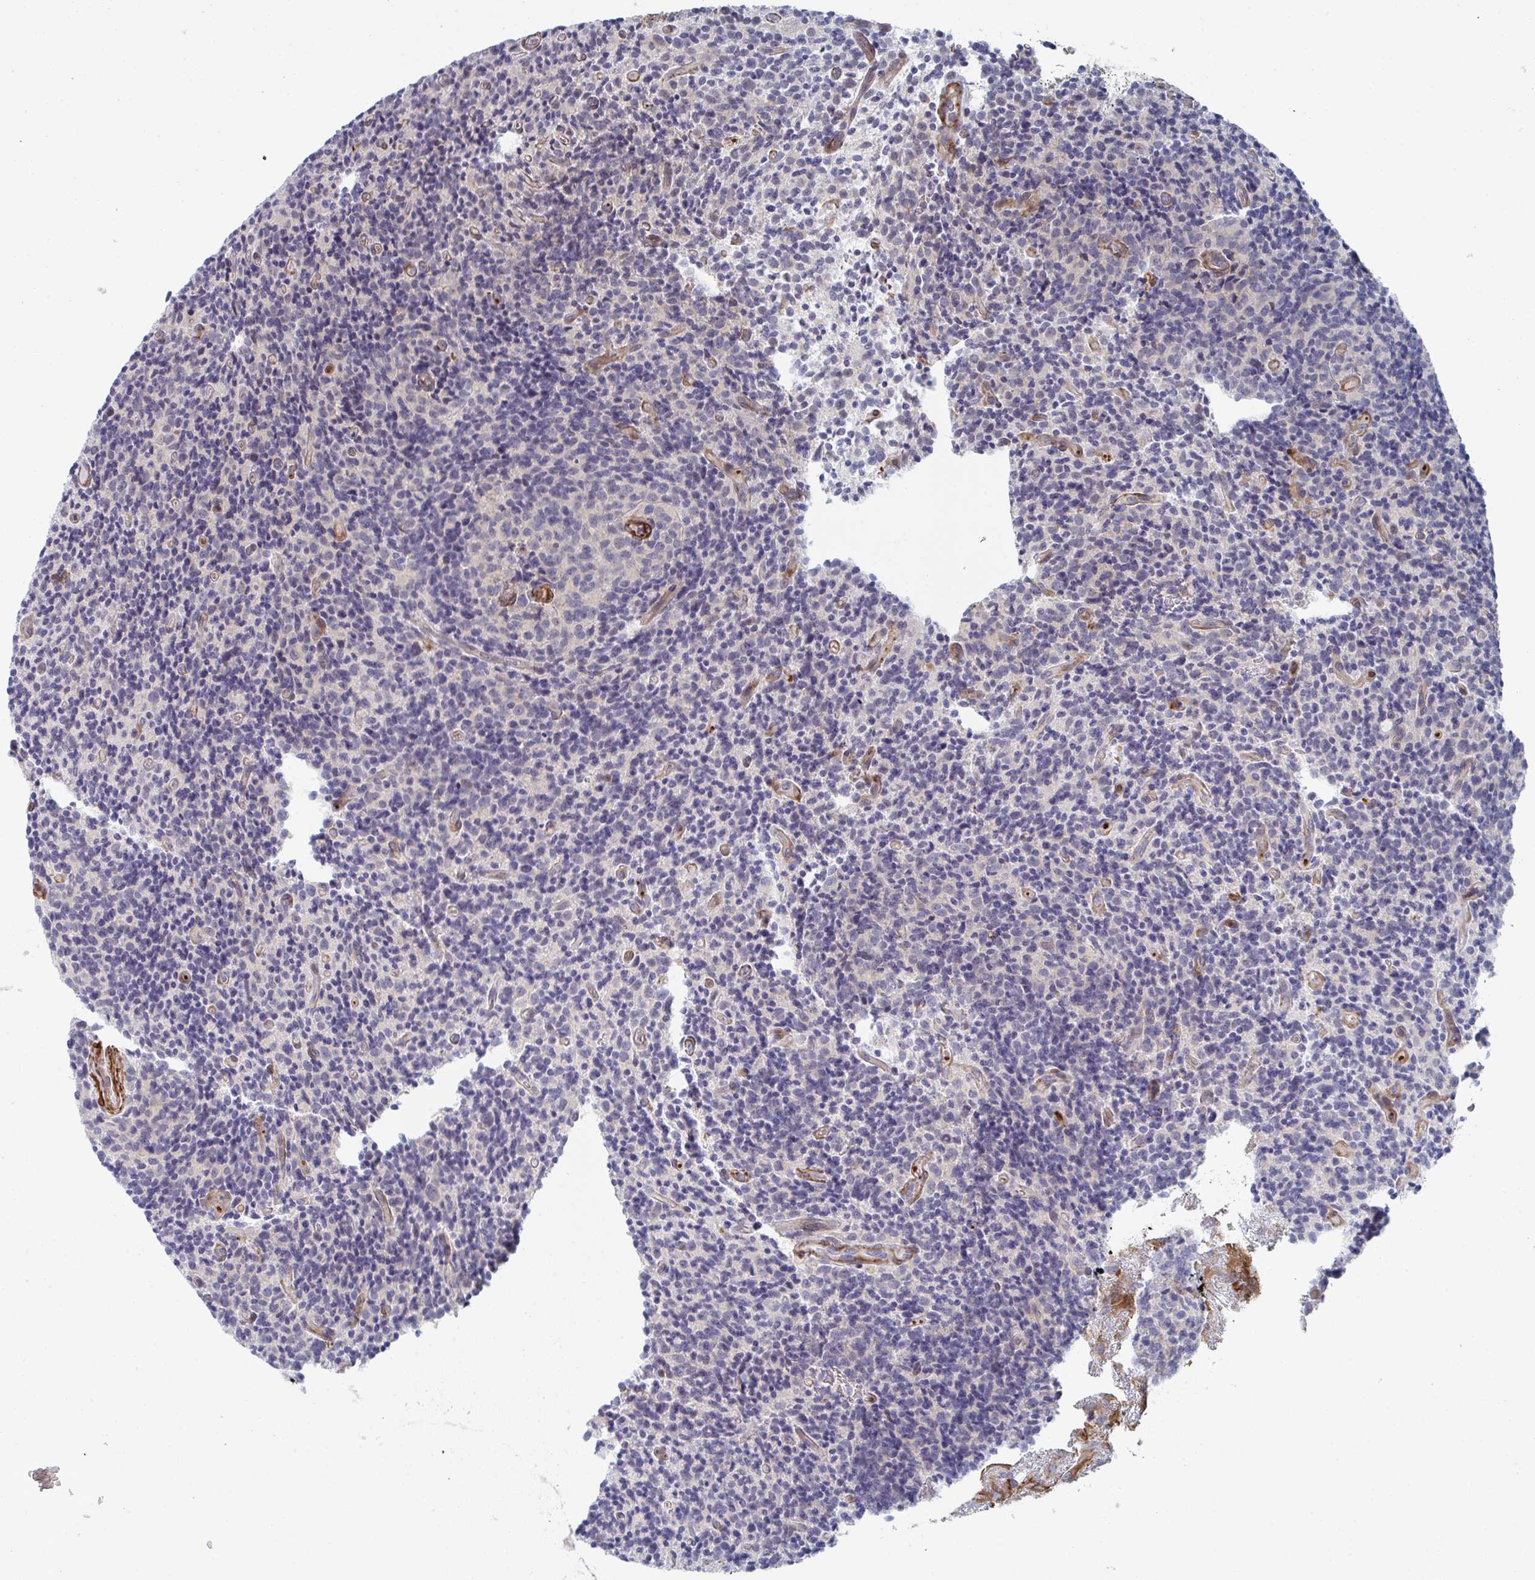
{"staining": {"intensity": "negative", "quantity": "none", "location": "none"}, "tissue": "glioma", "cell_type": "Tumor cells", "image_type": "cancer", "snomed": [{"axis": "morphology", "description": "Glioma, malignant, High grade"}, {"axis": "topography", "description": "Brain"}], "caption": "This photomicrograph is of glioma stained with immunohistochemistry to label a protein in brown with the nuclei are counter-stained blue. There is no expression in tumor cells. The staining was performed using DAB (3,3'-diaminobenzidine) to visualize the protein expression in brown, while the nuclei were stained in blue with hematoxylin (Magnification: 20x).", "gene": "NEURL4", "patient": {"sex": "male", "age": 76}}